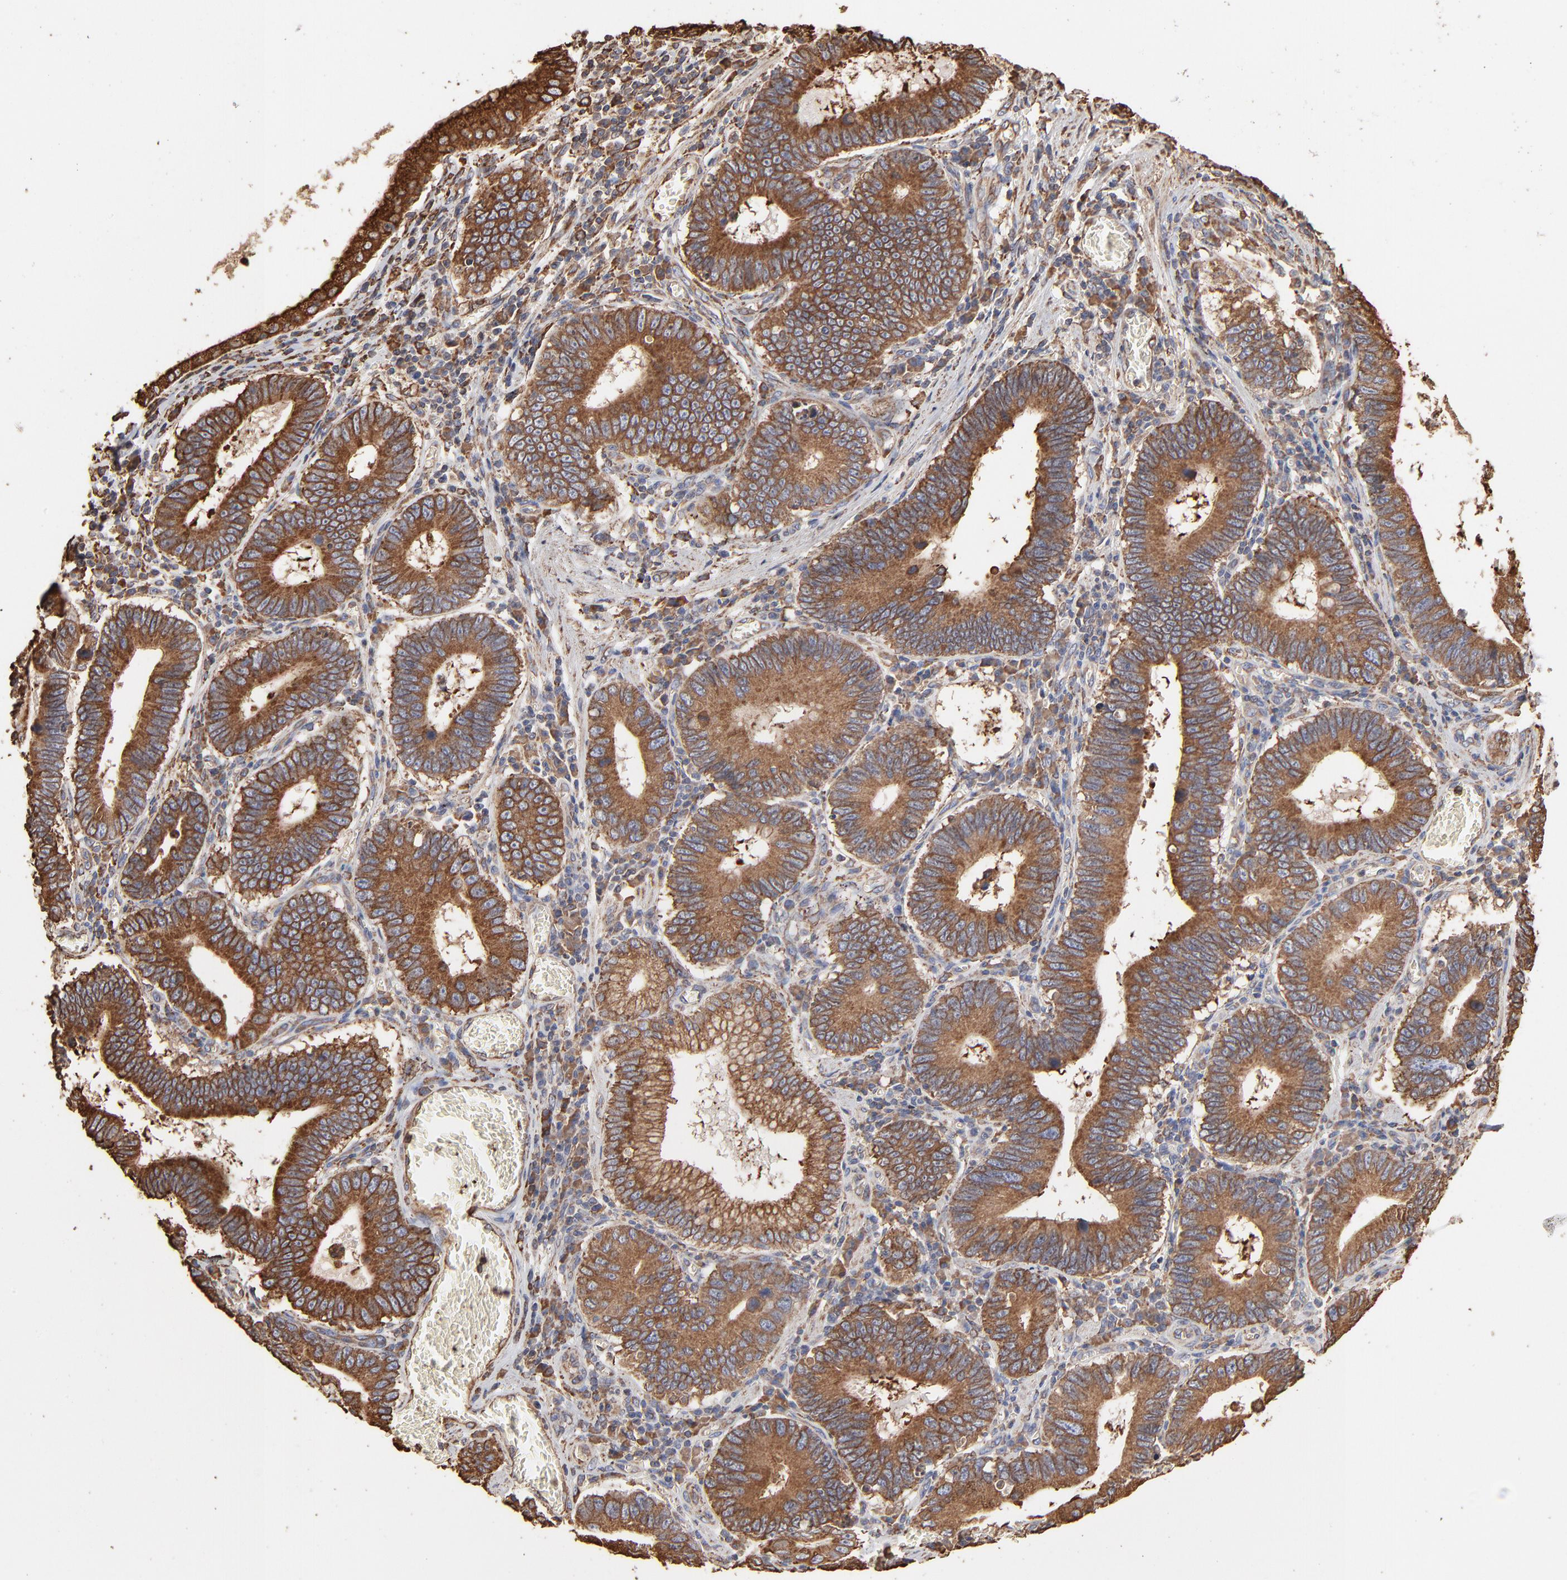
{"staining": {"intensity": "moderate", "quantity": ">75%", "location": "cytoplasmic/membranous"}, "tissue": "stomach cancer", "cell_type": "Tumor cells", "image_type": "cancer", "snomed": [{"axis": "morphology", "description": "Adenocarcinoma, NOS"}, {"axis": "topography", "description": "Stomach"}, {"axis": "topography", "description": "Gastric cardia"}], "caption": "Stomach cancer (adenocarcinoma) stained with a brown dye shows moderate cytoplasmic/membranous positive staining in about >75% of tumor cells.", "gene": "PDIA3", "patient": {"sex": "male", "age": 59}}